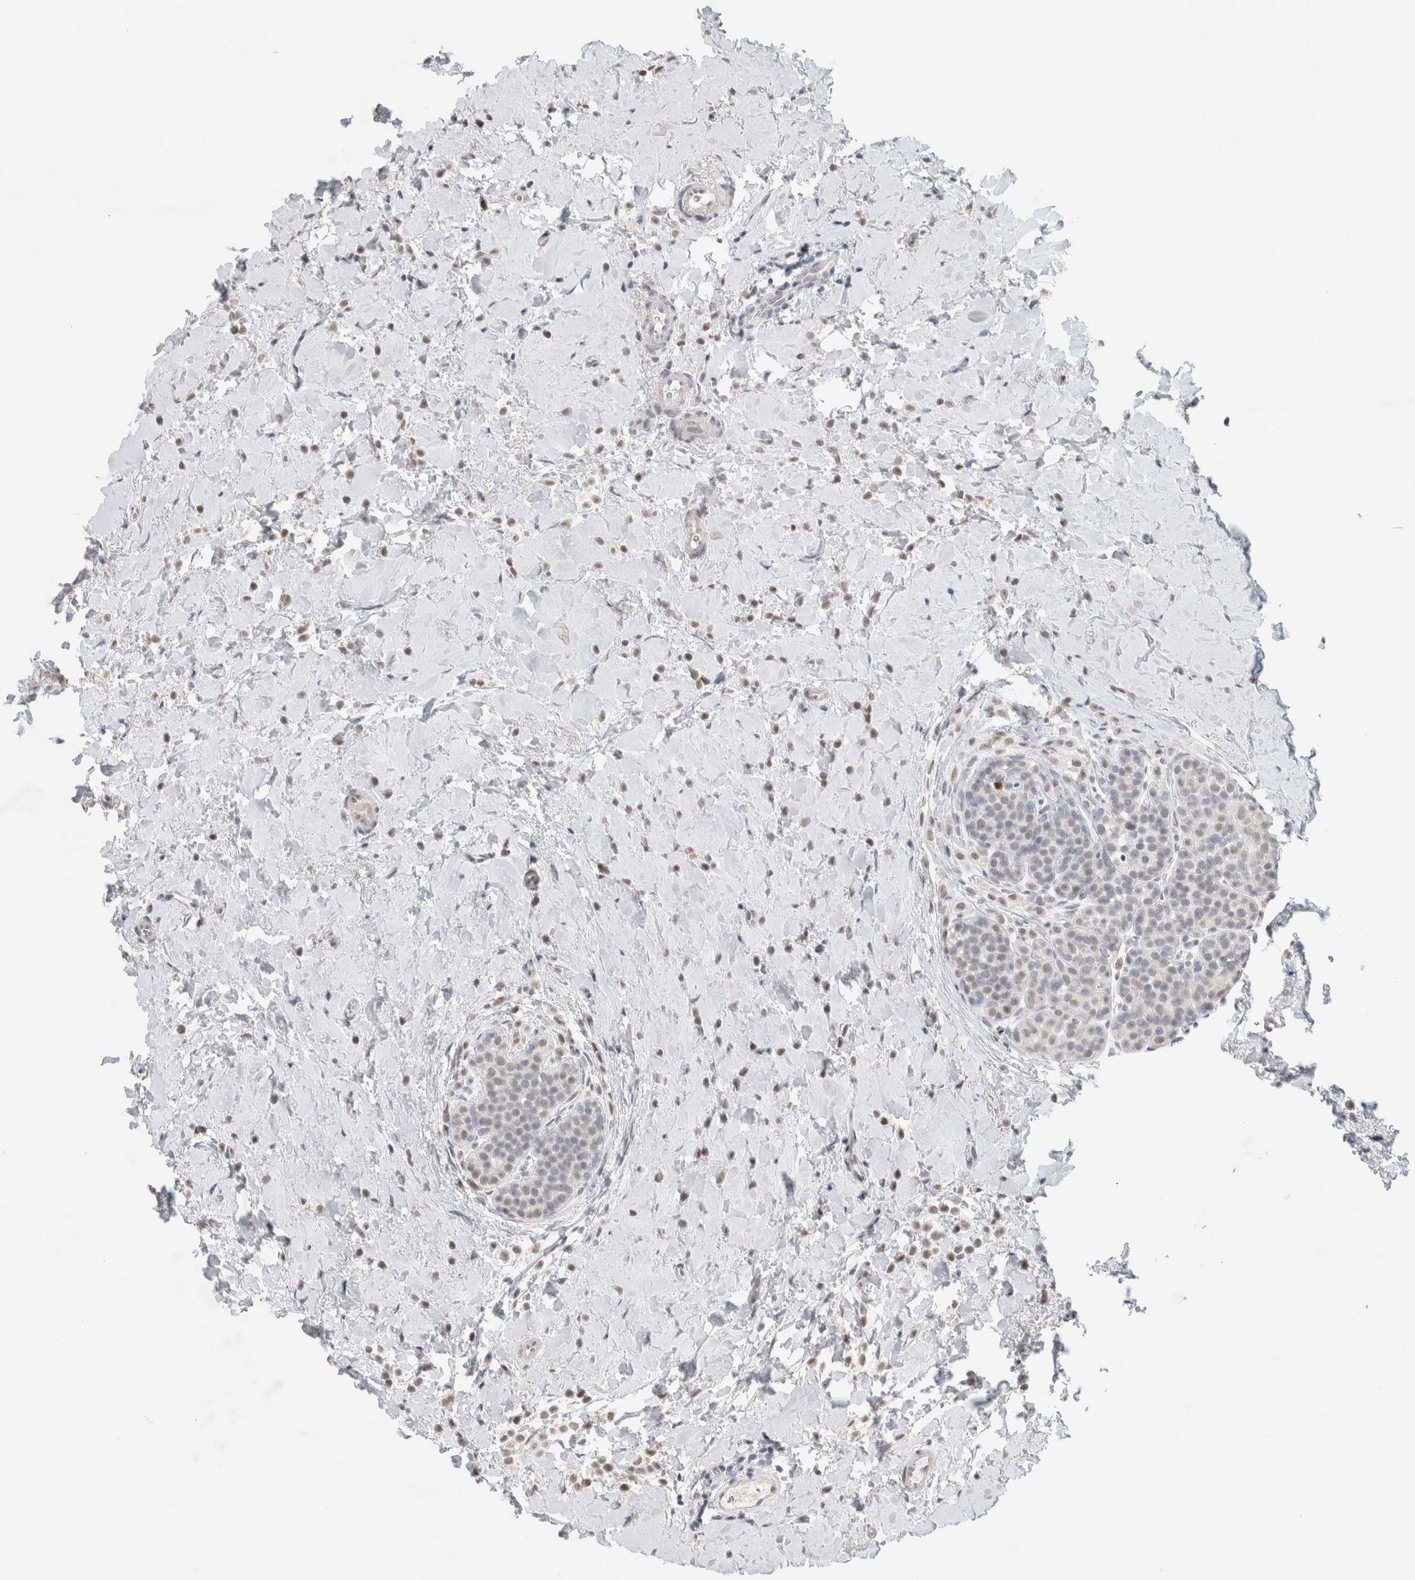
{"staining": {"intensity": "weak", "quantity": "25%-75%", "location": "nuclear"}, "tissue": "breast cancer", "cell_type": "Tumor cells", "image_type": "cancer", "snomed": [{"axis": "morphology", "description": "Normal tissue, NOS"}, {"axis": "morphology", "description": "Lobular carcinoma"}, {"axis": "topography", "description": "Breast"}], "caption": "An immunohistochemistry (IHC) image of neoplastic tissue is shown. Protein staining in brown shows weak nuclear positivity in lobular carcinoma (breast) within tumor cells.", "gene": "KNL1", "patient": {"sex": "female", "age": 50}}